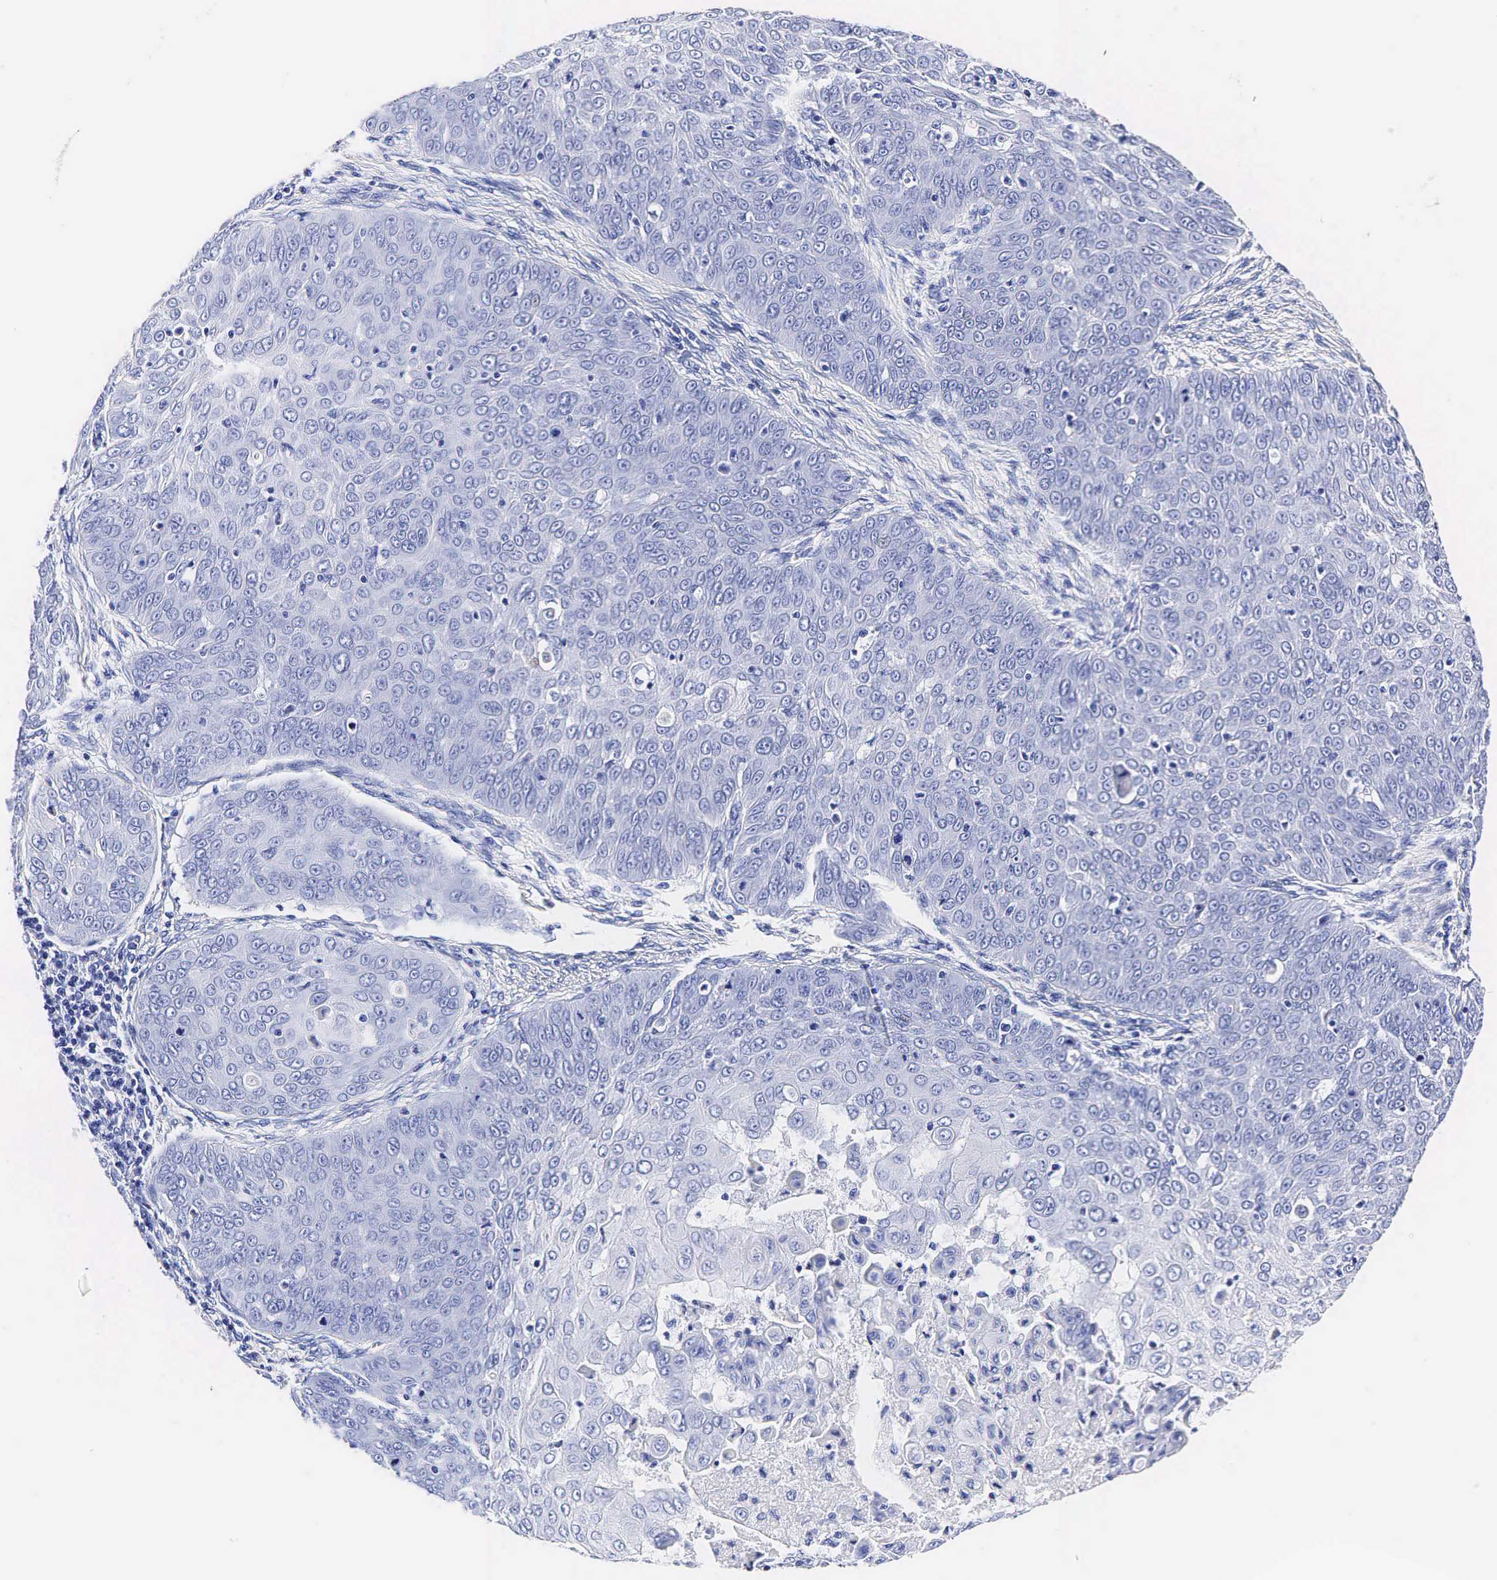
{"staining": {"intensity": "negative", "quantity": "none", "location": "none"}, "tissue": "skin cancer", "cell_type": "Tumor cells", "image_type": "cancer", "snomed": [{"axis": "morphology", "description": "Squamous cell carcinoma, NOS"}, {"axis": "topography", "description": "Skin"}], "caption": "Immunohistochemistry (IHC) micrograph of neoplastic tissue: human skin squamous cell carcinoma stained with DAB exhibits no significant protein staining in tumor cells.", "gene": "KLK3", "patient": {"sex": "male", "age": 82}}